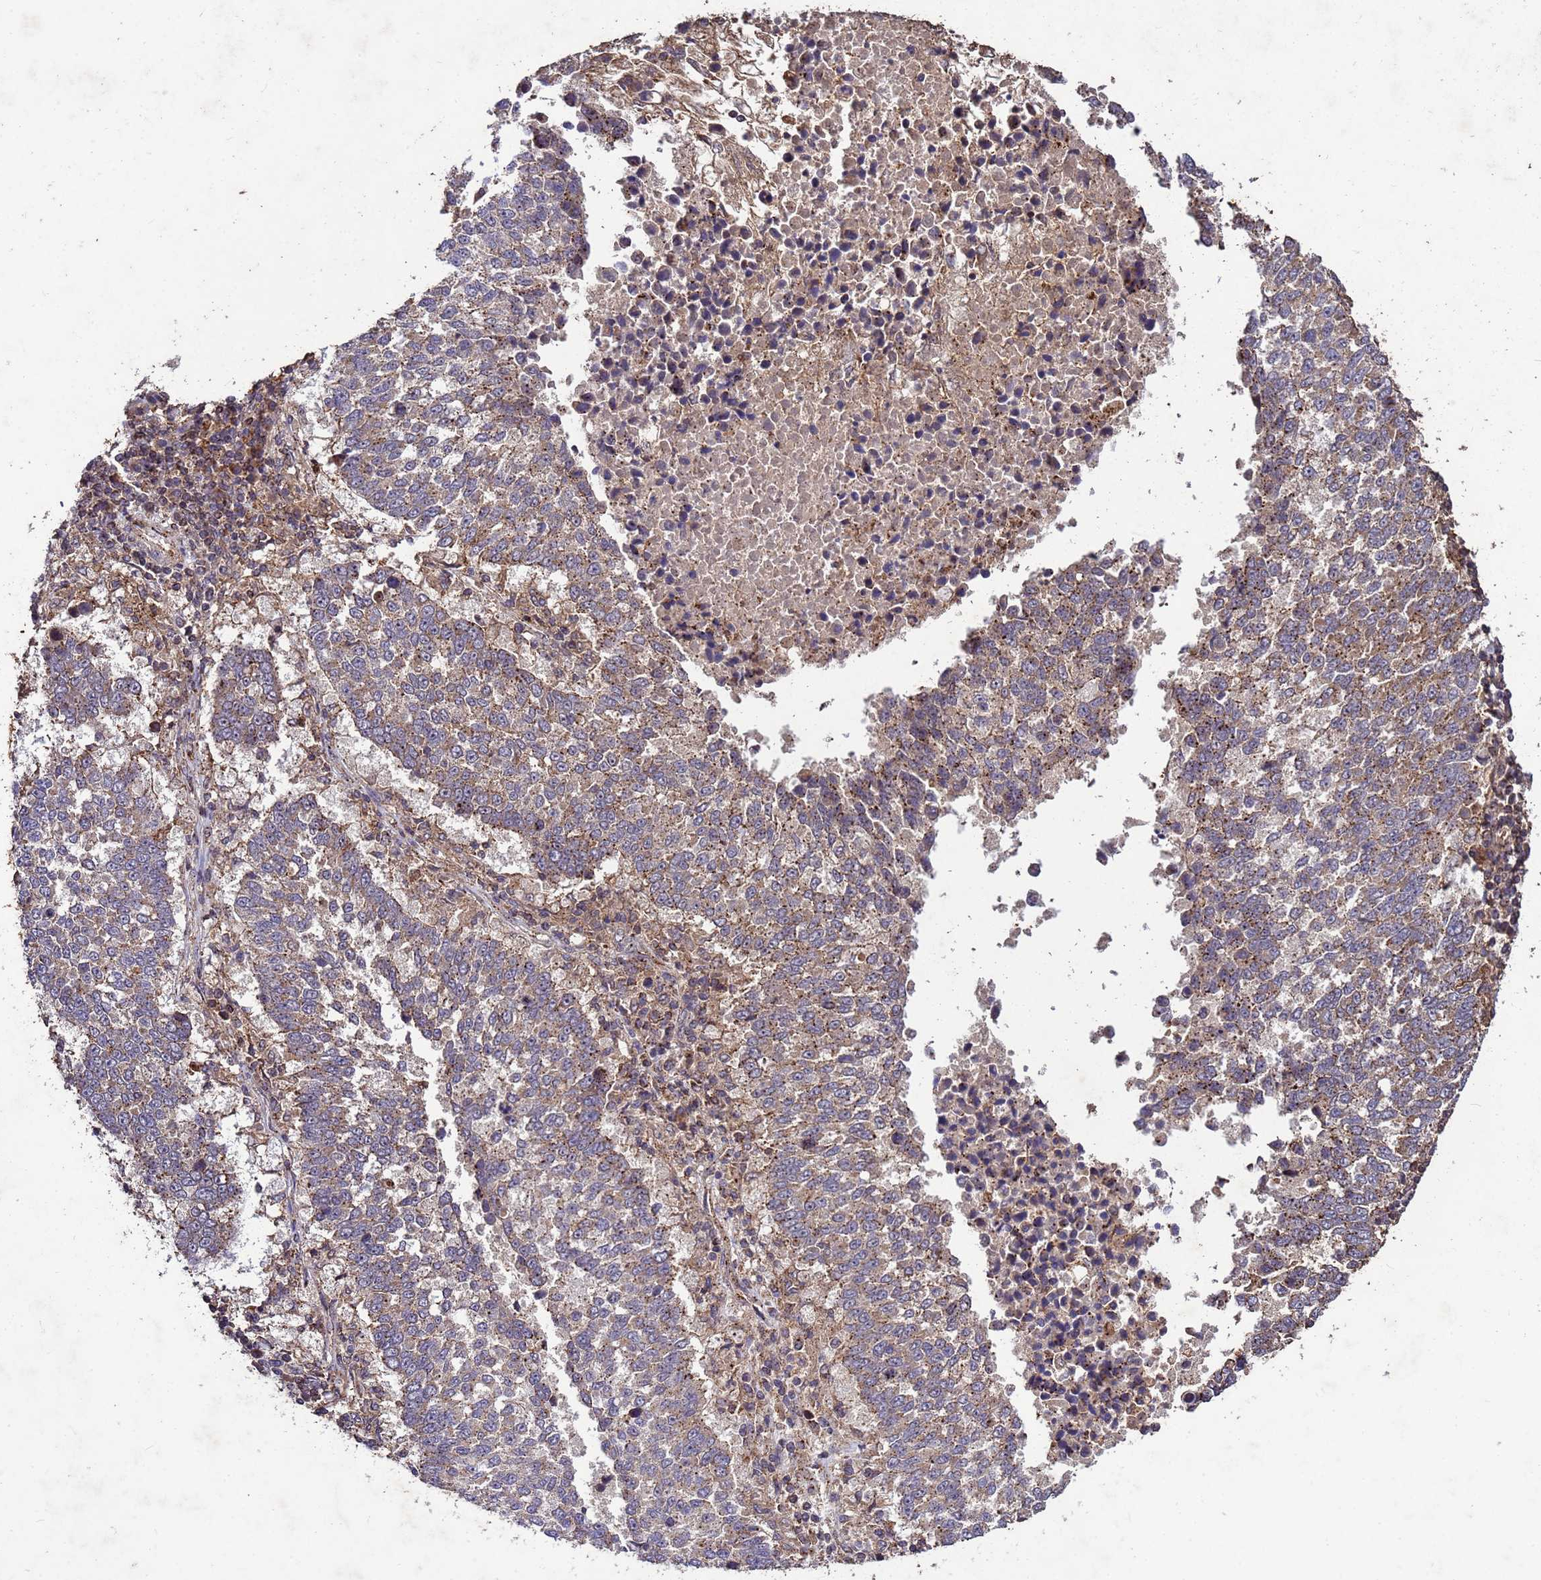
{"staining": {"intensity": "moderate", "quantity": ">75%", "location": "cytoplasmic/membranous"}, "tissue": "lung cancer", "cell_type": "Tumor cells", "image_type": "cancer", "snomed": [{"axis": "morphology", "description": "Squamous cell carcinoma, NOS"}, {"axis": "topography", "description": "Lung"}], "caption": "Protein analysis of lung cancer tissue demonstrates moderate cytoplasmic/membranous expression in approximately >75% of tumor cells.", "gene": "TOR4A", "patient": {"sex": "male", "age": 73}}